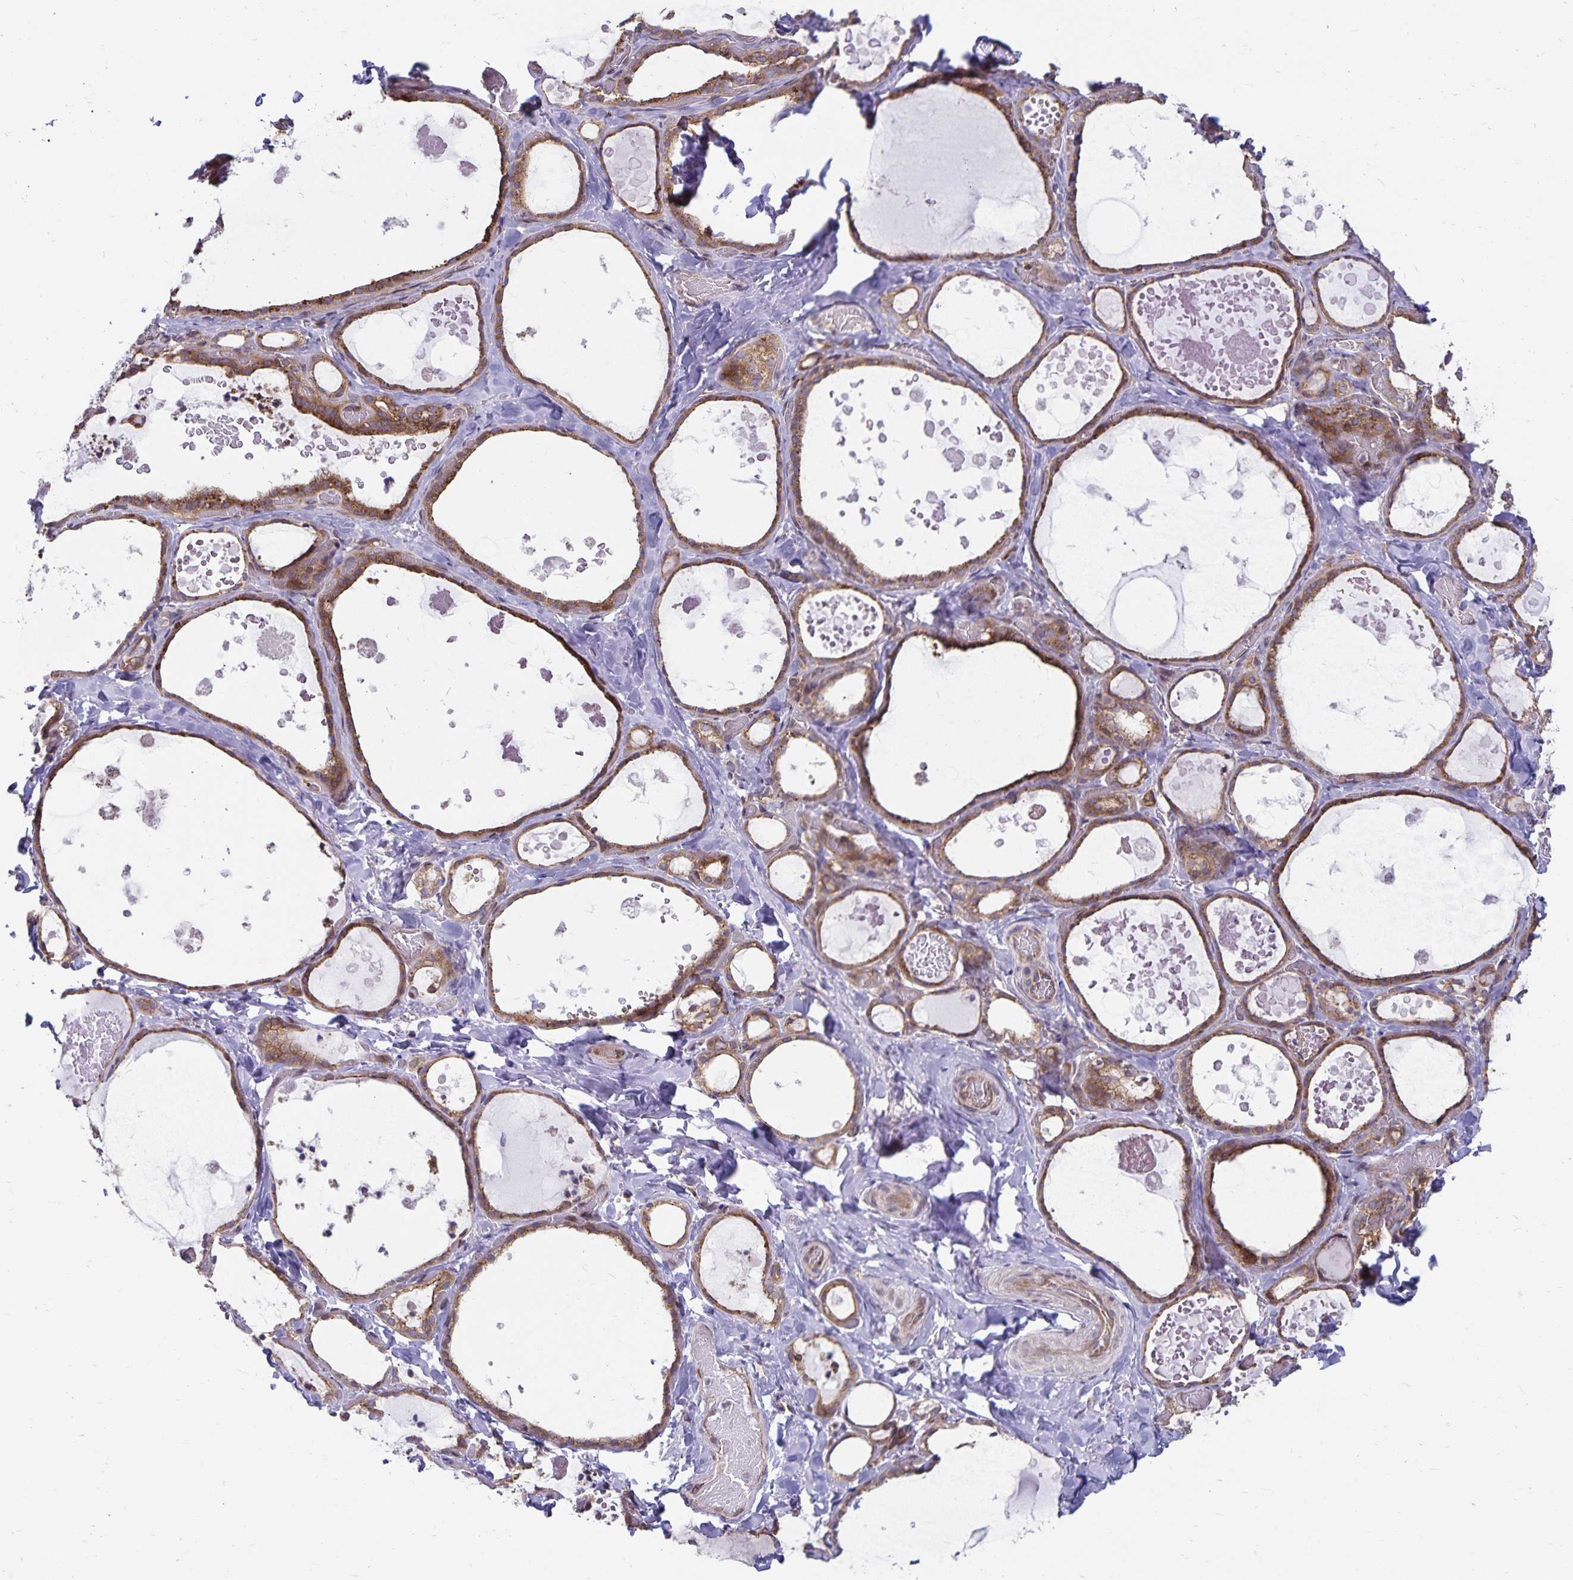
{"staining": {"intensity": "moderate", "quantity": ">75%", "location": "cytoplasmic/membranous"}, "tissue": "thyroid gland", "cell_type": "Glandular cells", "image_type": "normal", "snomed": [{"axis": "morphology", "description": "Normal tissue, NOS"}, {"axis": "topography", "description": "Thyroid gland"}], "caption": "Immunohistochemistry (IHC) of unremarkable thyroid gland reveals medium levels of moderate cytoplasmic/membranous staining in about >75% of glandular cells.", "gene": "SEC62", "patient": {"sex": "female", "age": 56}}